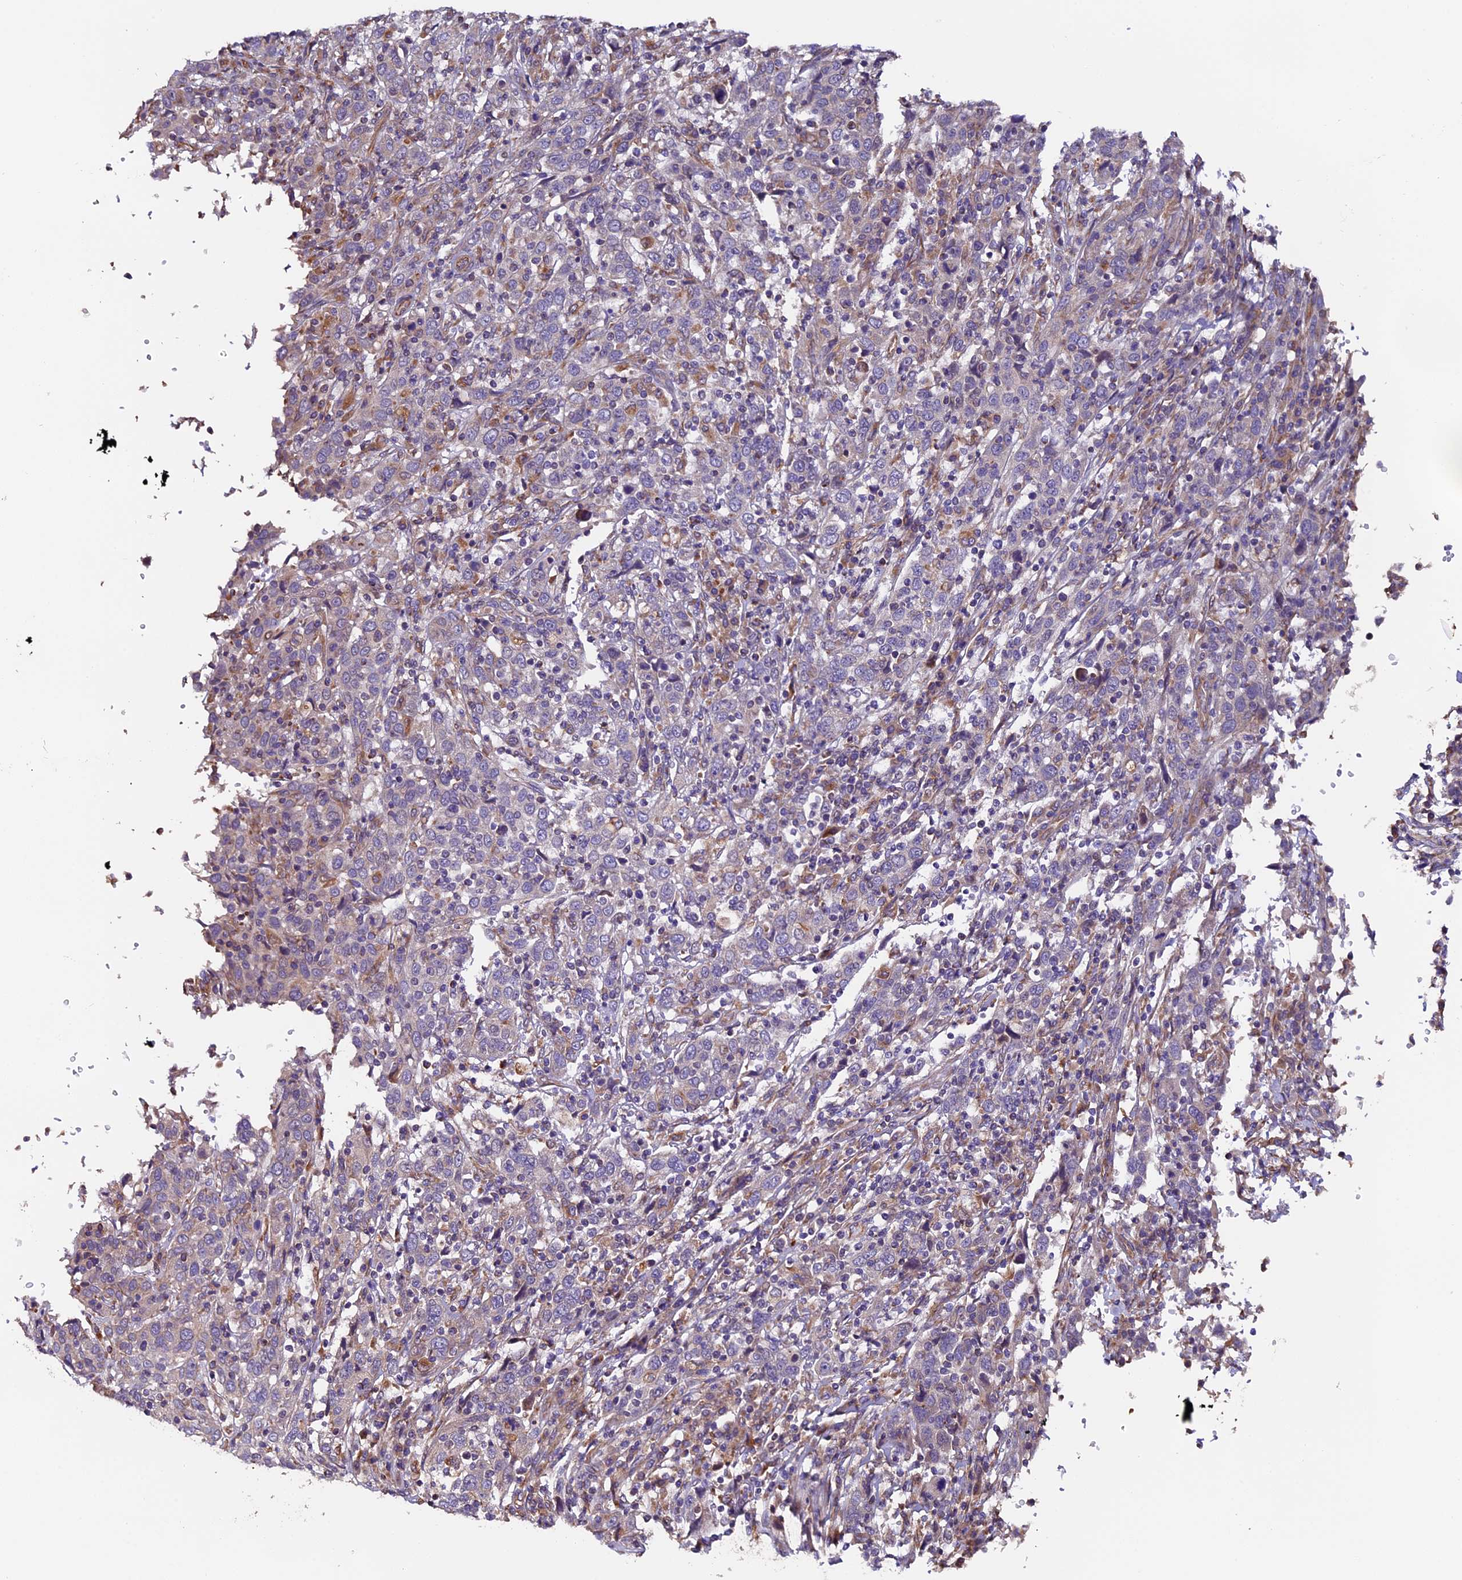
{"staining": {"intensity": "negative", "quantity": "none", "location": "none"}, "tissue": "cervical cancer", "cell_type": "Tumor cells", "image_type": "cancer", "snomed": [{"axis": "morphology", "description": "Squamous cell carcinoma, NOS"}, {"axis": "topography", "description": "Cervix"}], "caption": "Tumor cells are negative for protein expression in human cervical squamous cell carcinoma.", "gene": "CLN5", "patient": {"sex": "female", "age": 46}}